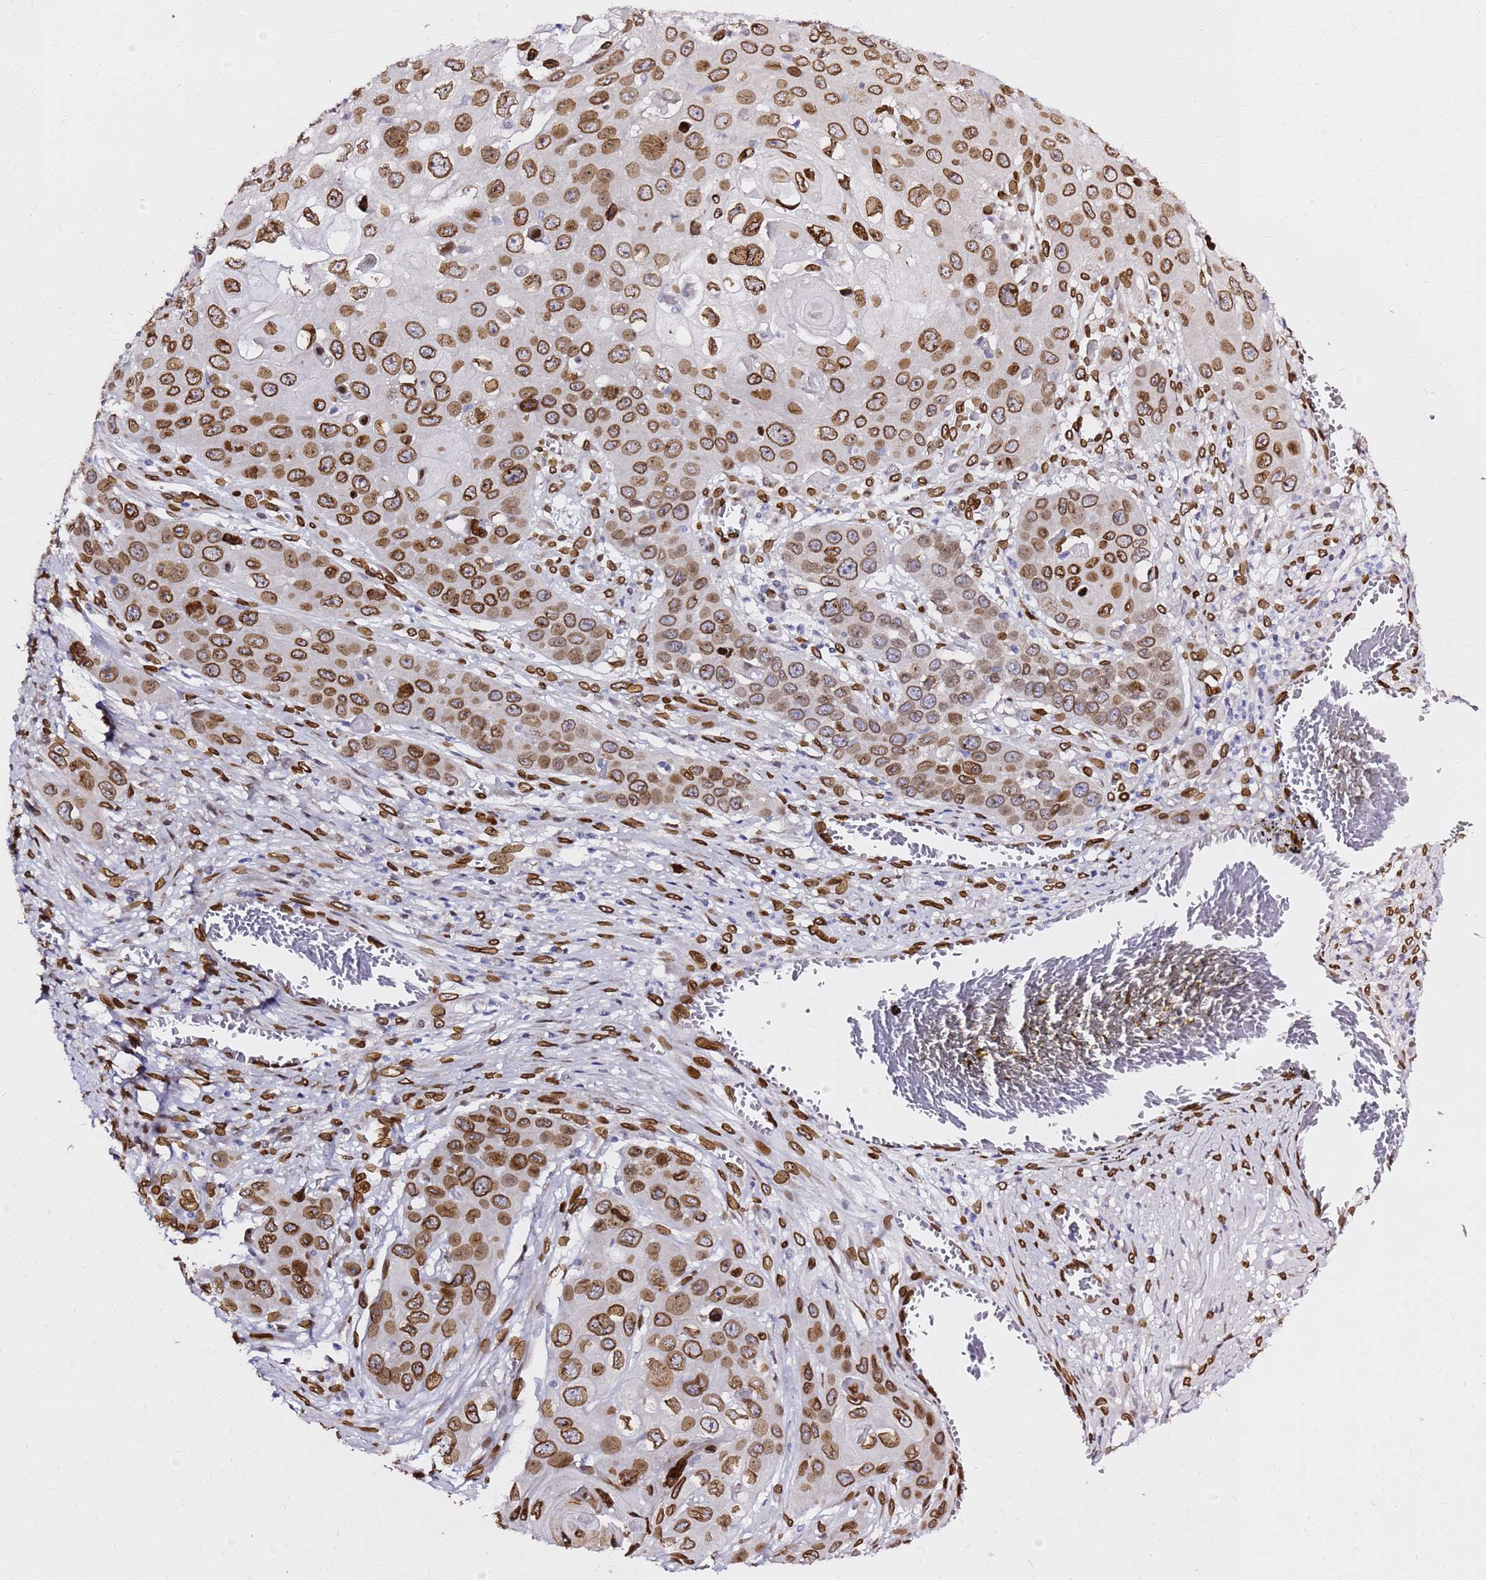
{"staining": {"intensity": "moderate", "quantity": ">75%", "location": "cytoplasmic/membranous,nuclear"}, "tissue": "skin cancer", "cell_type": "Tumor cells", "image_type": "cancer", "snomed": [{"axis": "morphology", "description": "Squamous cell carcinoma, NOS"}, {"axis": "topography", "description": "Skin"}], "caption": "Immunohistochemistry (IHC) image of neoplastic tissue: skin squamous cell carcinoma stained using IHC exhibits medium levels of moderate protein expression localized specifically in the cytoplasmic/membranous and nuclear of tumor cells, appearing as a cytoplasmic/membranous and nuclear brown color.", "gene": "C6orf141", "patient": {"sex": "male", "age": 55}}